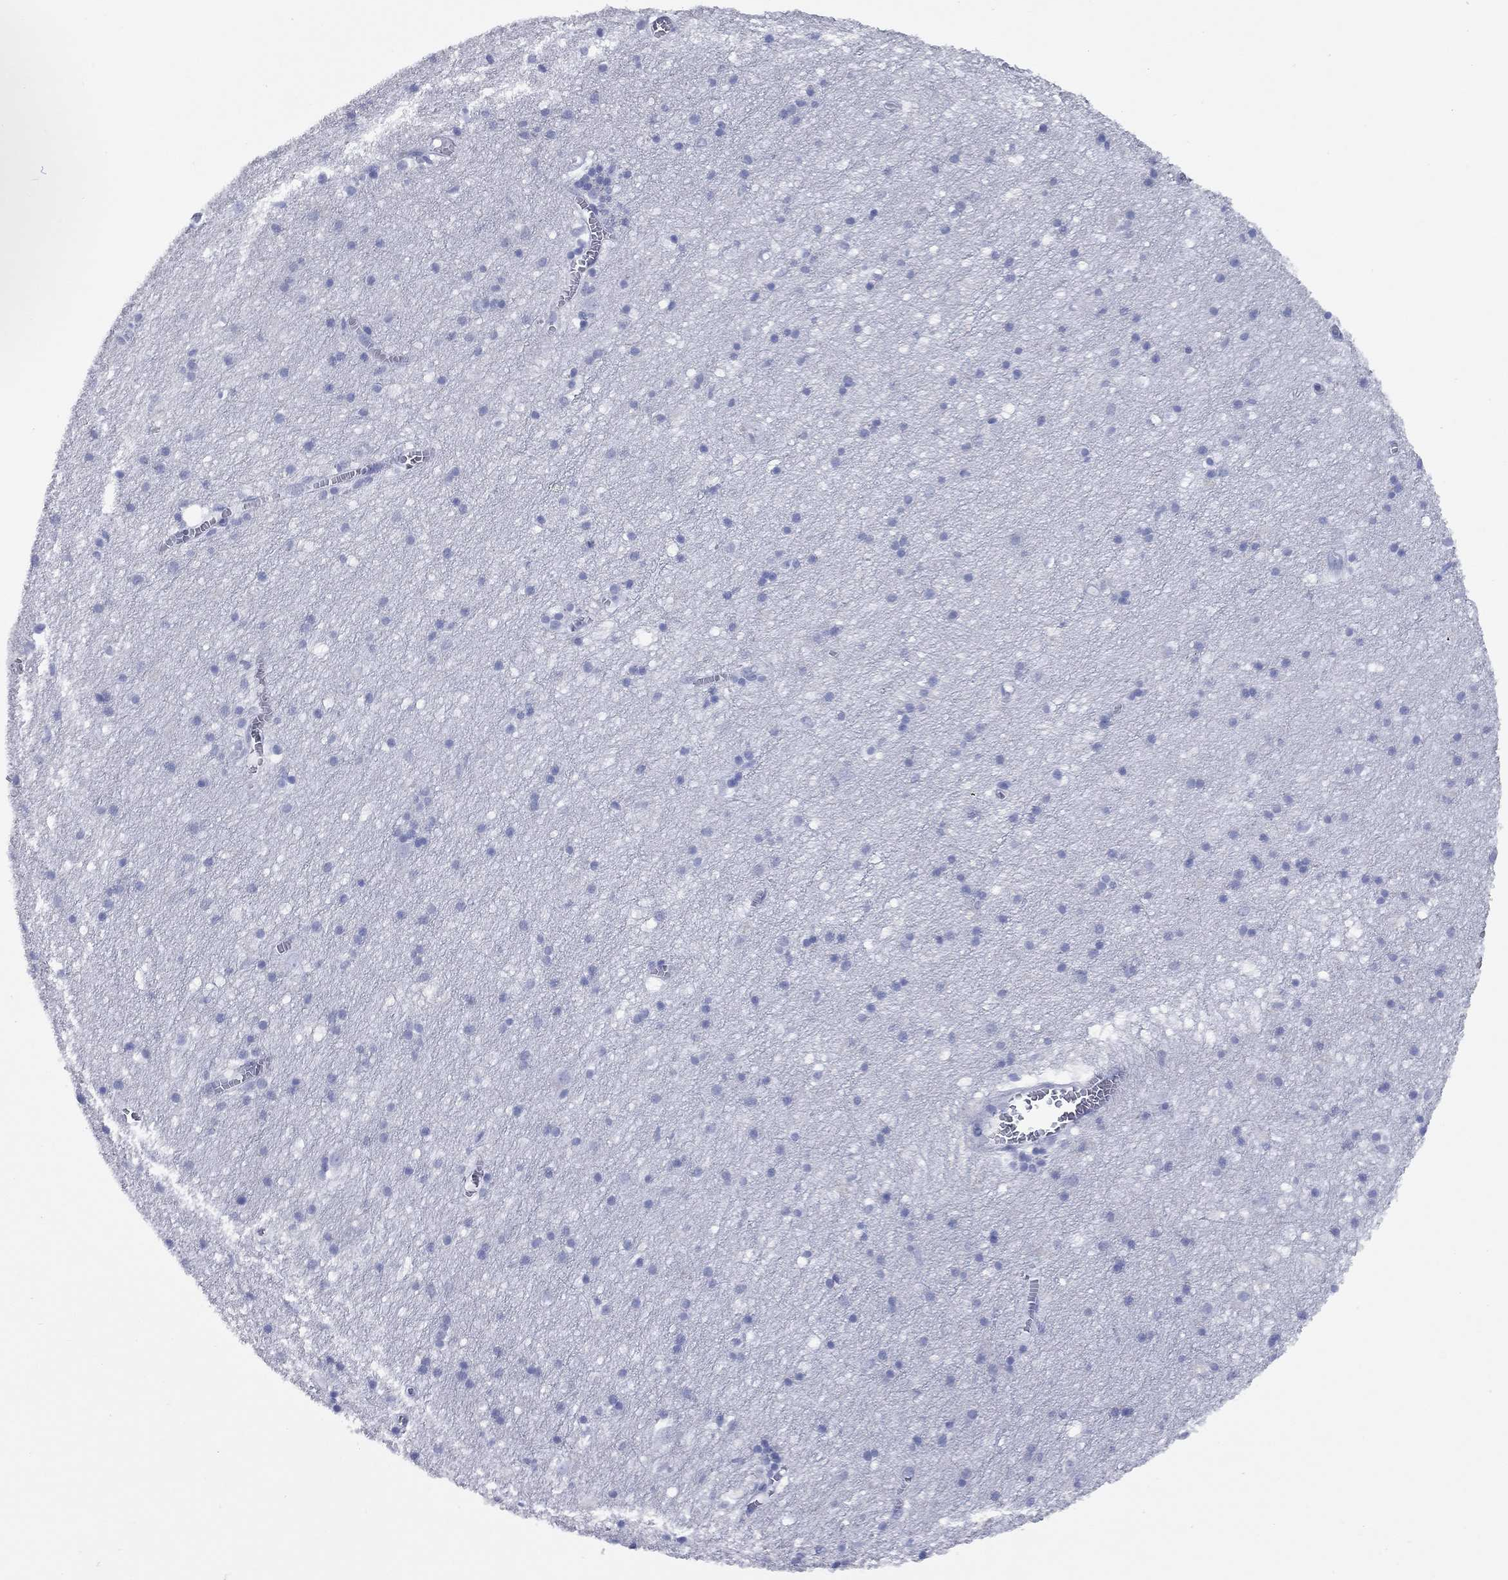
{"staining": {"intensity": "negative", "quantity": "none", "location": "none"}, "tissue": "cerebral cortex", "cell_type": "Endothelial cells", "image_type": "normal", "snomed": [{"axis": "morphology", "description": "Normal tissue, NOS"}, {"axis": "topography", "description": "Cerebral cortex"}], "caption": "The IHC image has no significant positivity in endothelial cells of cerebral cortex.", "gene": "CCNA1", "patient": {"sex": "male", "age": 70}}